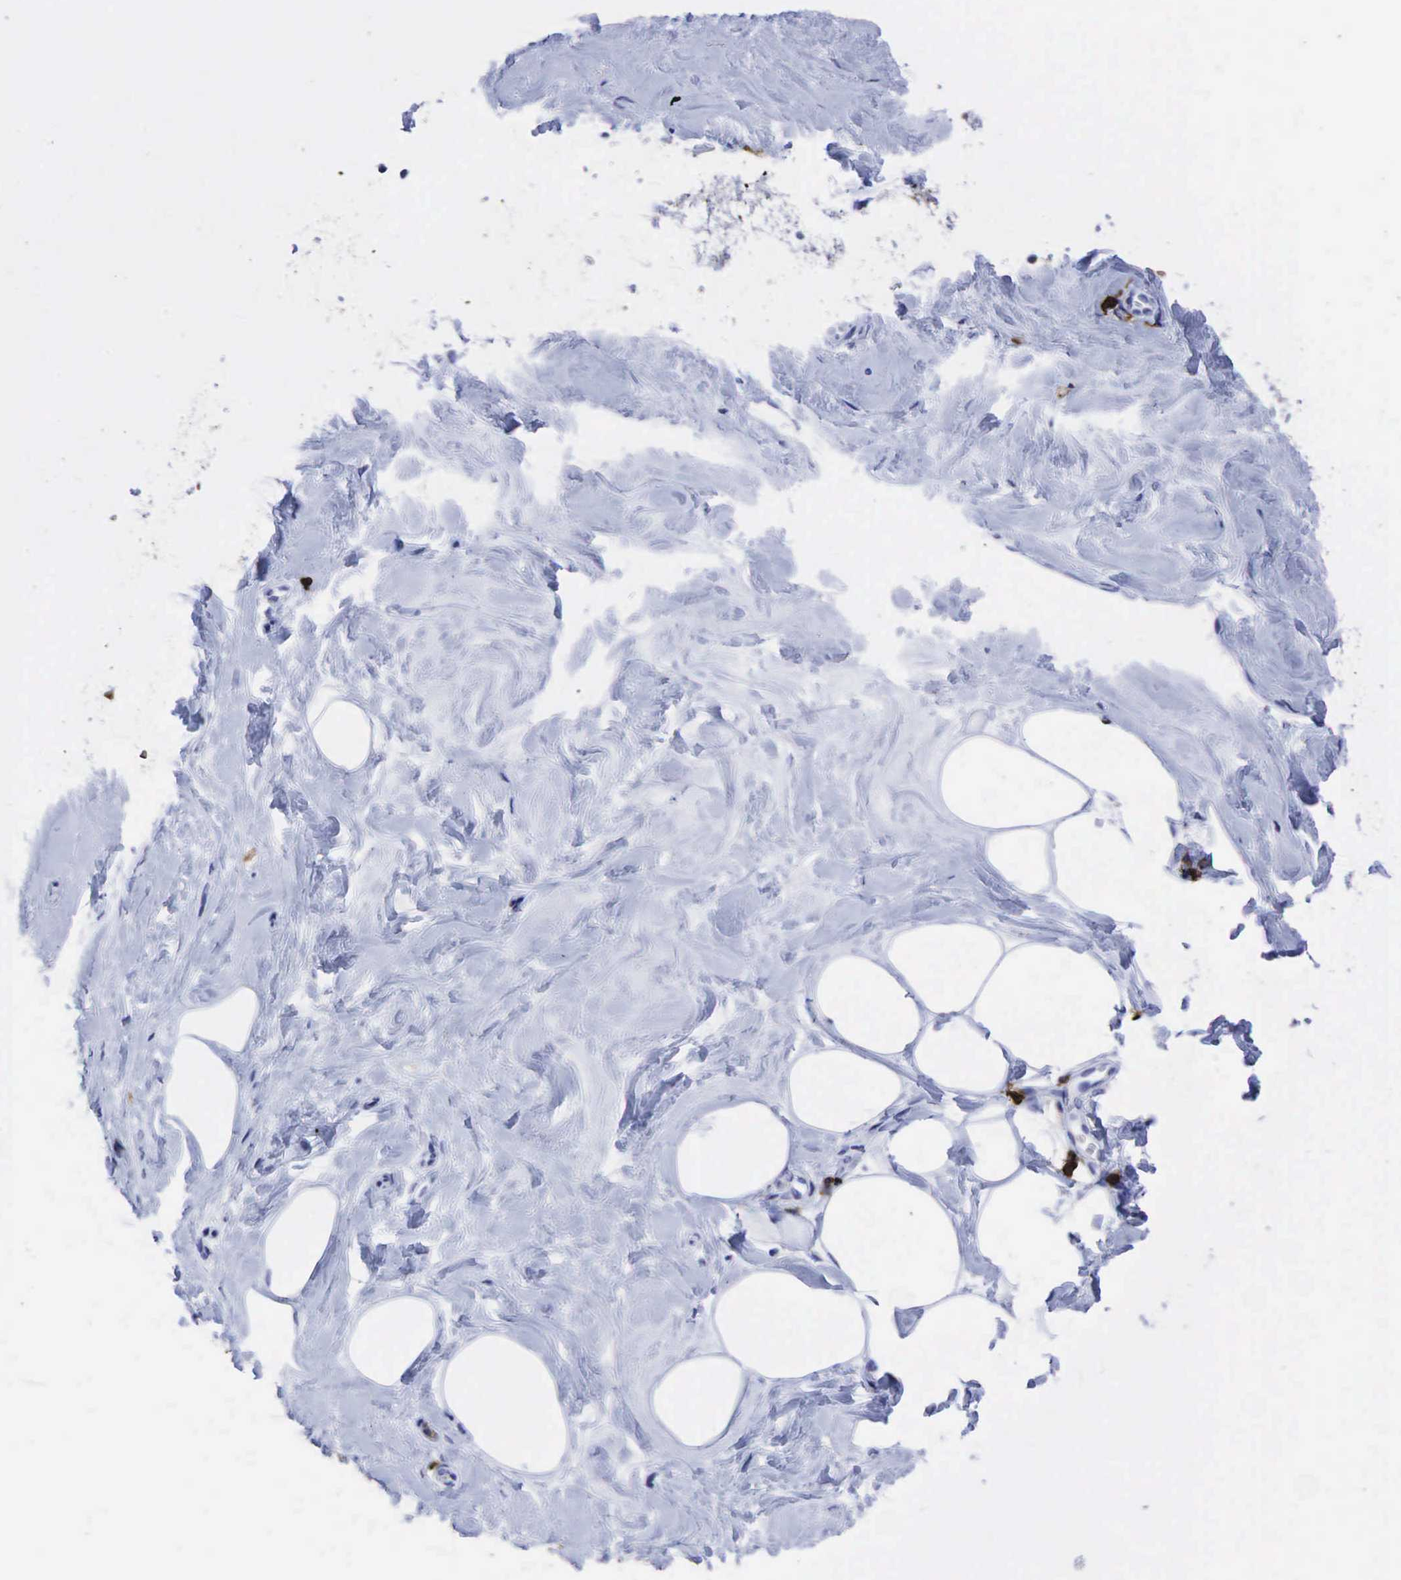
{"staining": {"intensity": "negative", "quantity": "none", "location": "none"}, "tissue": "breast", "cell_type": "Adipocytes", "image_type": "normal", "snomed": [{"axis": "morphology", "description": "Normal tissue, NOS"}, {"axis": "topography", "description": "Breast"}], "caption": "High power microscopy micrograph of an immunohistochemistry photomicrograph of unremarkable breast, revealing no significant positivity in adipocytes.", "gene": "PTPRC", "patient": {"sex": "female", "age": 44}}